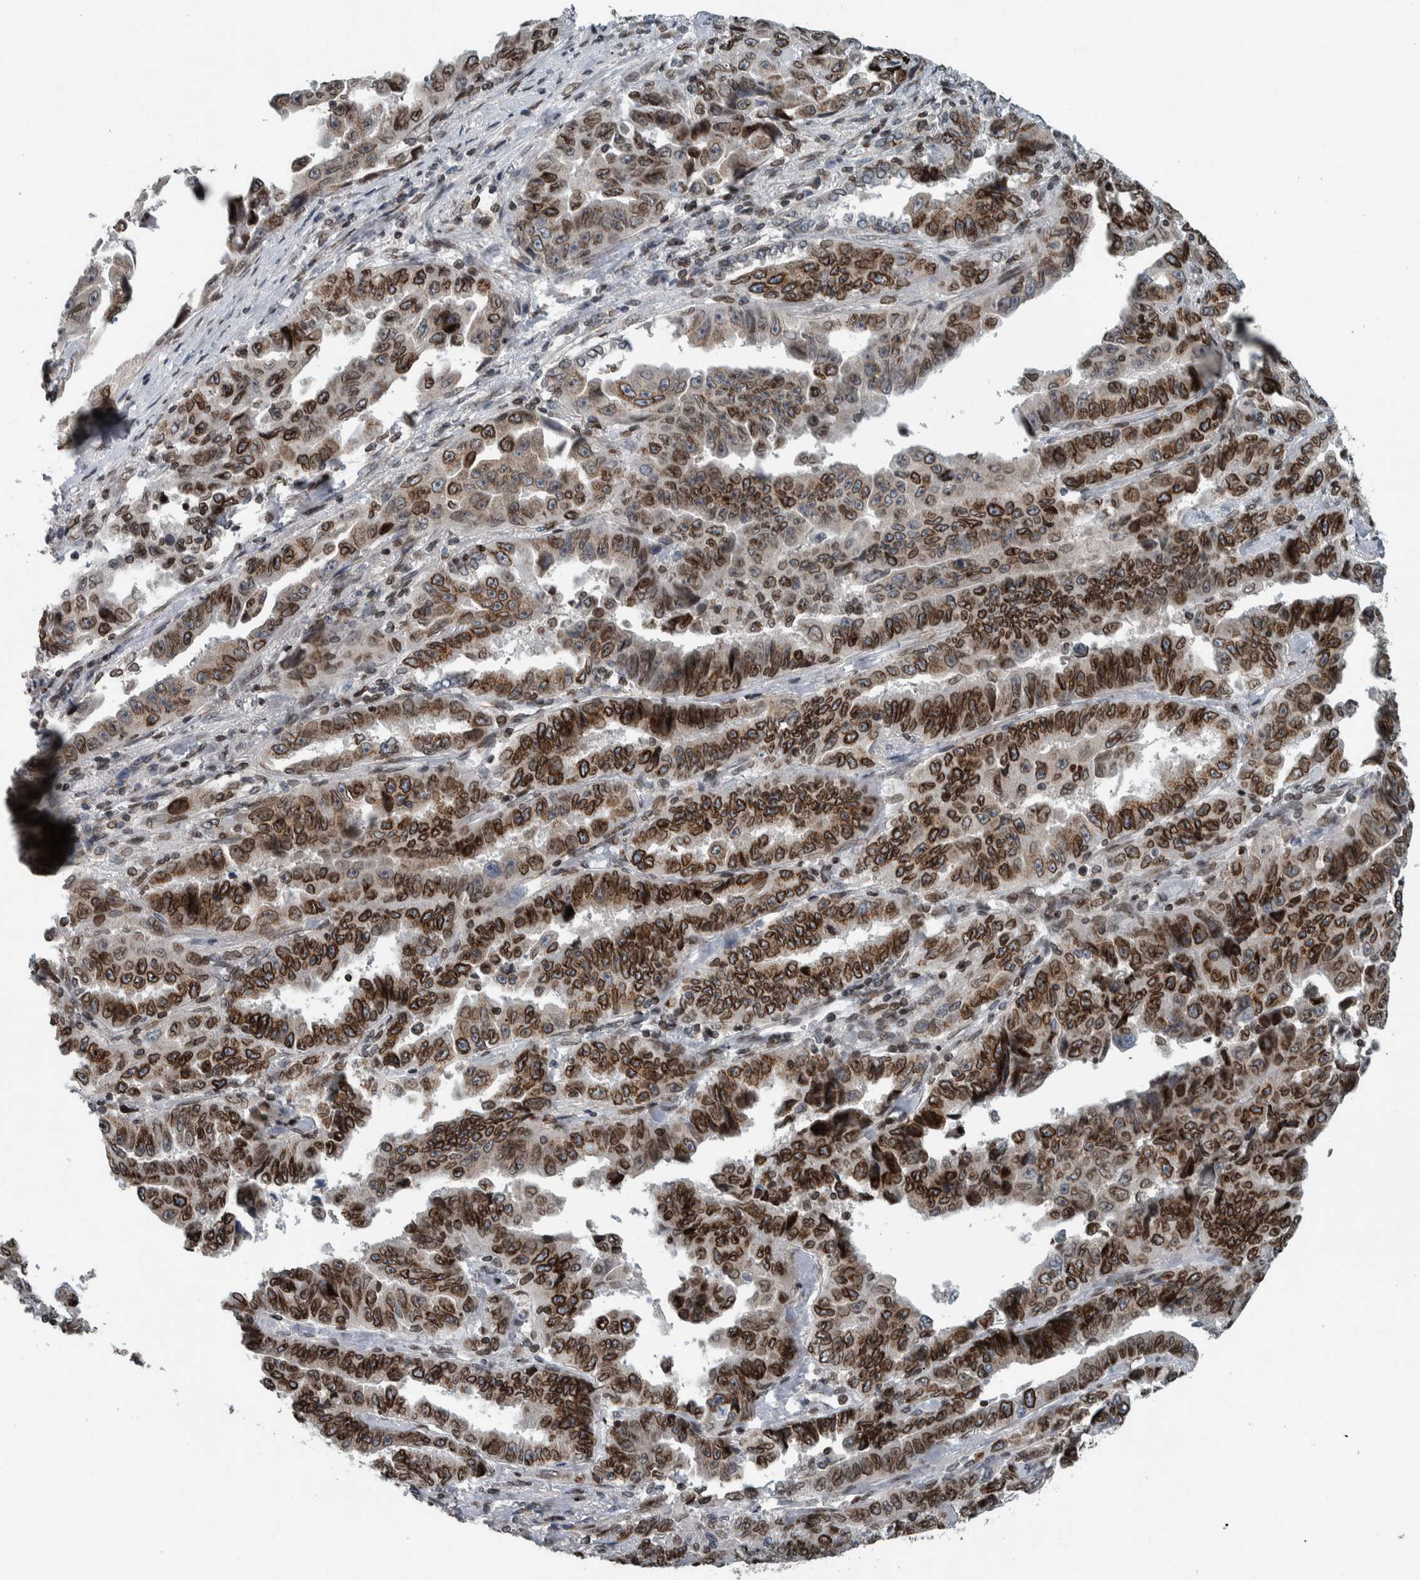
{"staining": {"intensity": "moderate", "quantity": ">75%", "location": "cytoplasmic/membranous,nuclear"}, "tissue": "lung cancer", "cell_type": "Tumor cells", "image_type": "cancer", "snomed": [{"axis": "morphology", "description": "Adenocarcinoma, NOS"}, {"axis": "topography", "description": "Lung"}], "caption": "The immunohistochemical stain labels moderate cytoplasmic/membranous and nuclear staining in tumor cells of lung cancer tissue.", "gene": "FAM135B", "patient": {"sex": "female", "age": 51}}